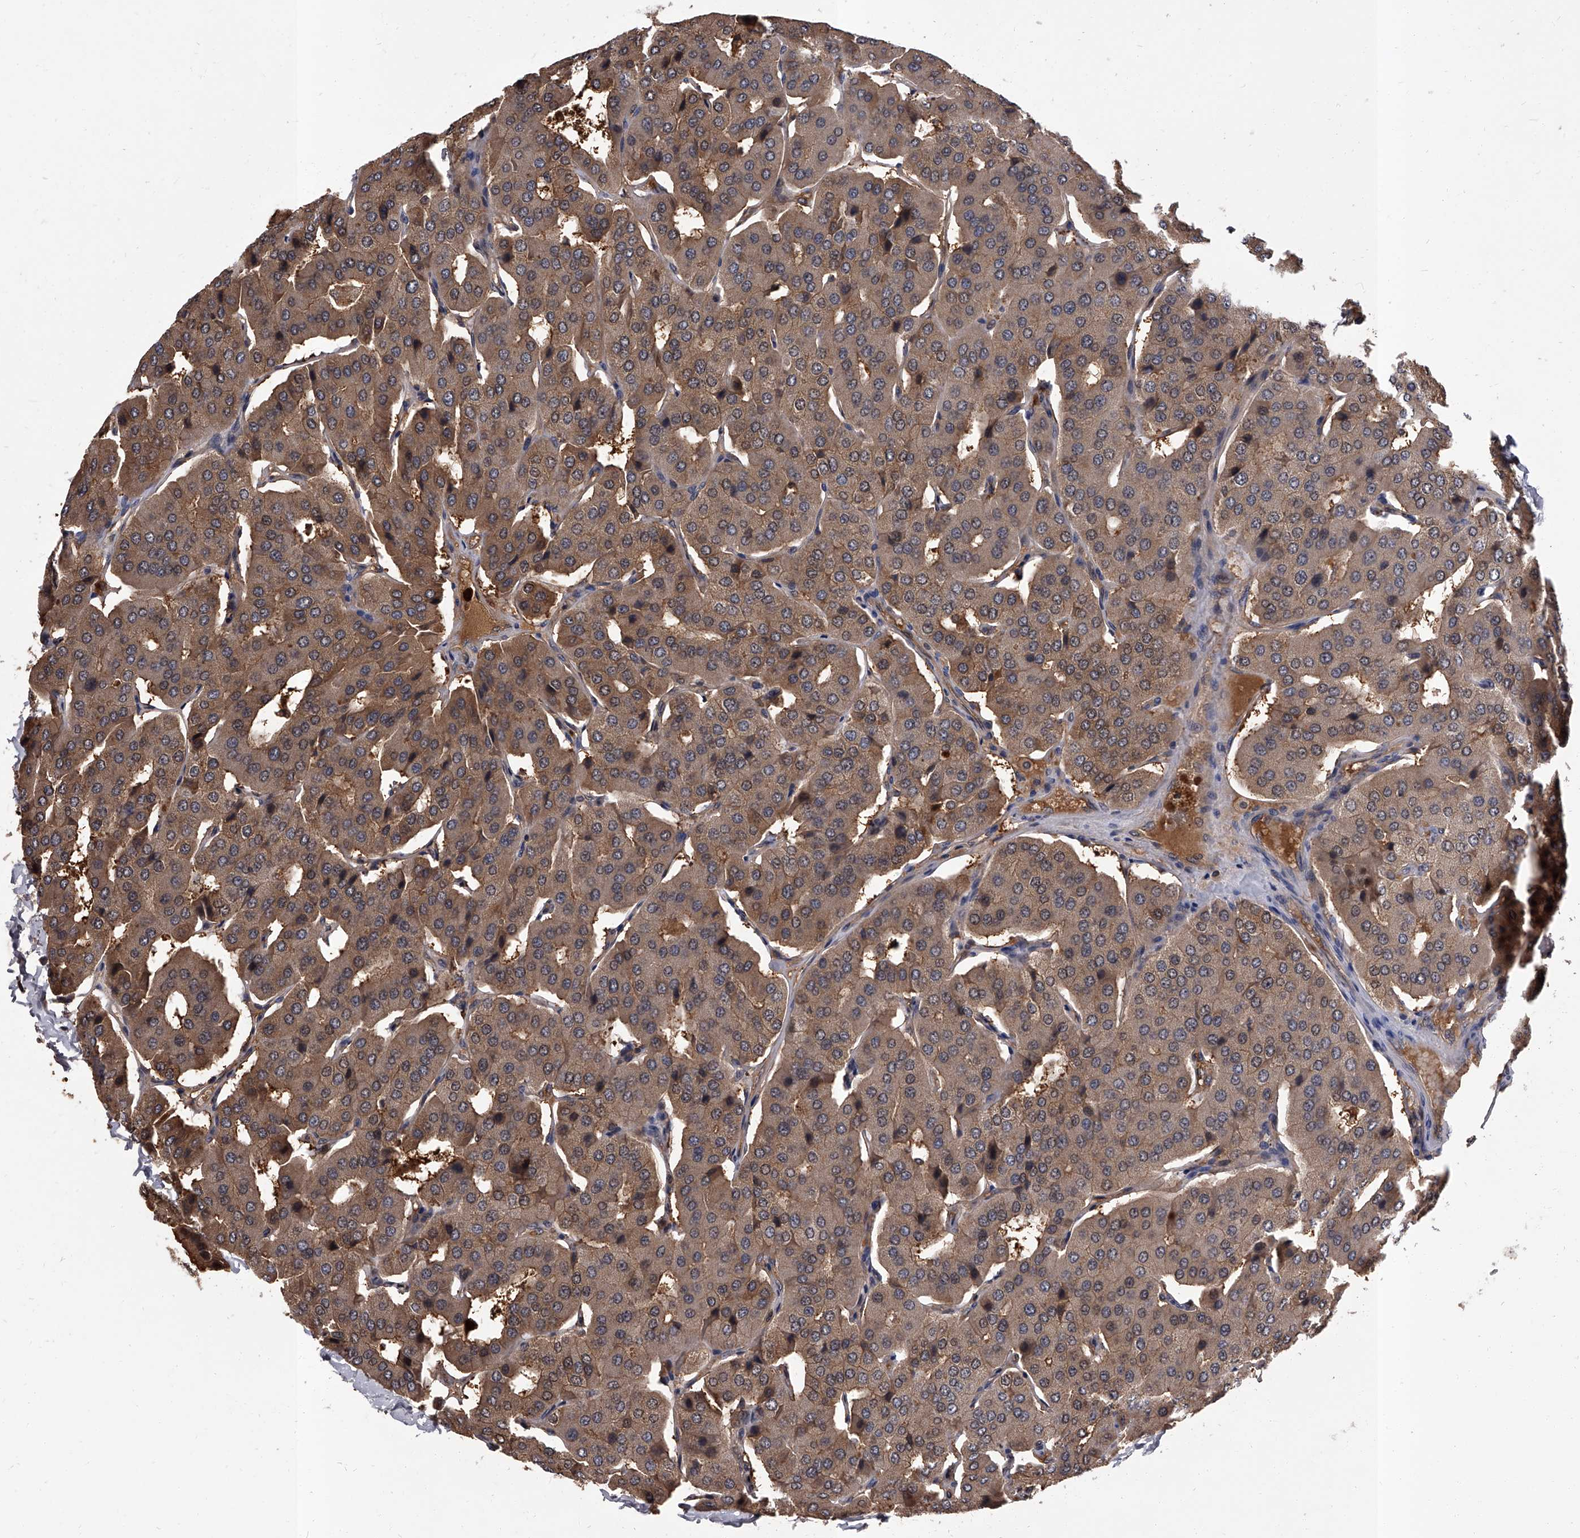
{"staining": {"intensity": "moderate", "quantity": ">75%", "location": "cytoplasmic/membranous"}, "tissue": "parathyroid gland", "cell_type": "Glandular cells", "image_type": "normal", "snomed": [{"axis": "morphology", "description": "Normal tissue, NOS"}, {"axis": "morphology", "description": "Adenoma, NOS"}, {"axis": "topography", "description": "Parathyroid gland"}], "caption": "Human parathyroid gland stained for a protein (brown) displays moderate cytoplasmic/membranous positive expression in about >75% of glandular cells.", "gene": "SLC18B1", "patient": {"sex": "female", "age": 86}}